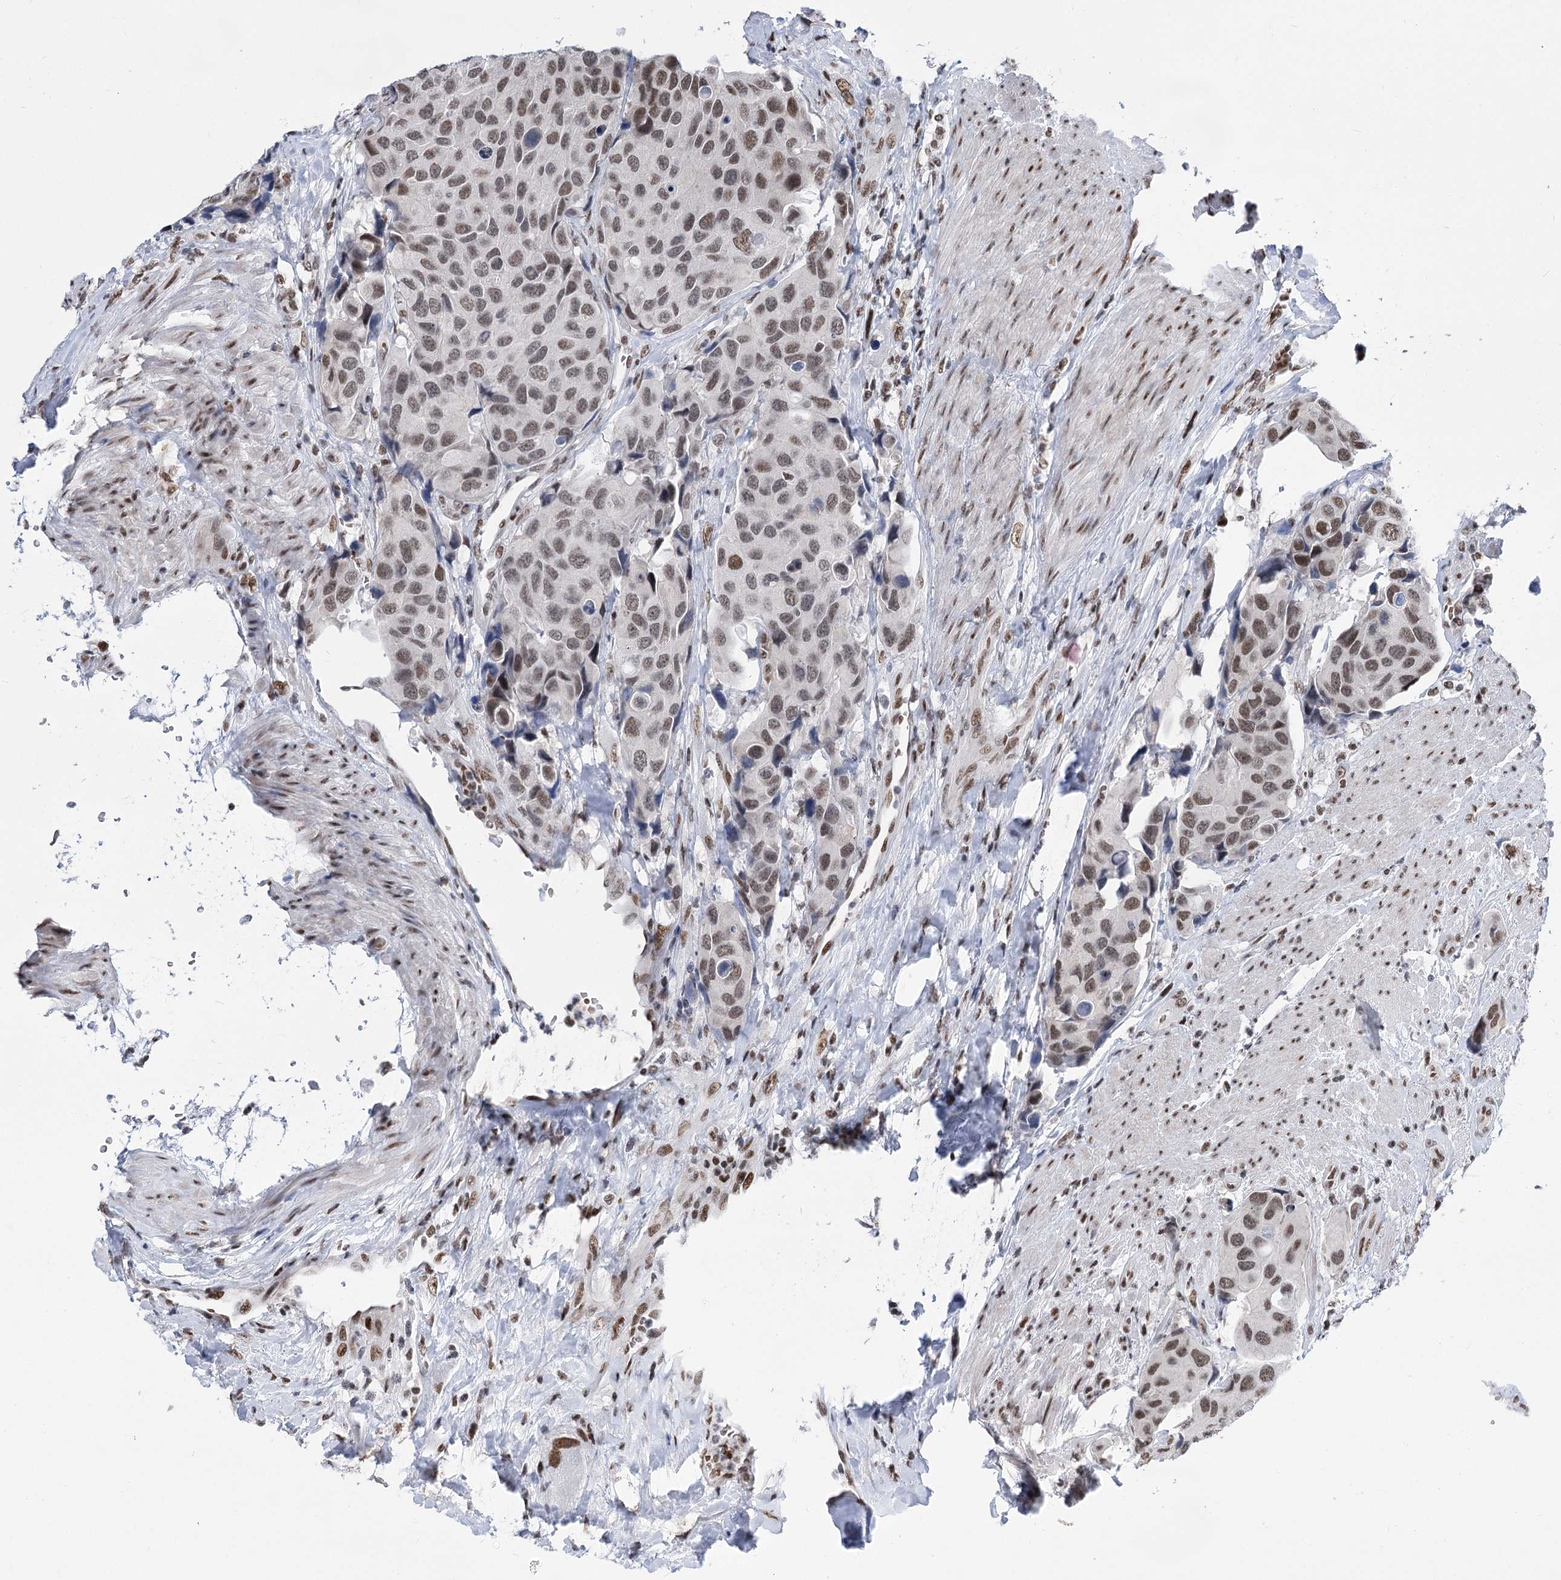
{"staining": {"intensity": "weak", "quantity": ">75%", "location": "nuclear"}, "tissue": "urothelial cancer", "cell_type": "Tumor cells", "image_type": "cancer", "snomed": [{"axis": "morphology", "description": "Urothelial carcinoma, High grade"}, {"axis": "topography", "description": "Urinary bladder"}], "caption": "This image exhibits high-grade urothelial carcinoma stained with immunohistochemistry (IHC) to label a protein in brown. The nuclear of tumor cells show weak positivity for the protein. Nuclei are counter-stained blue.", "gene": "POU4F3", "patient": {"sex": "male", "age": 74}}